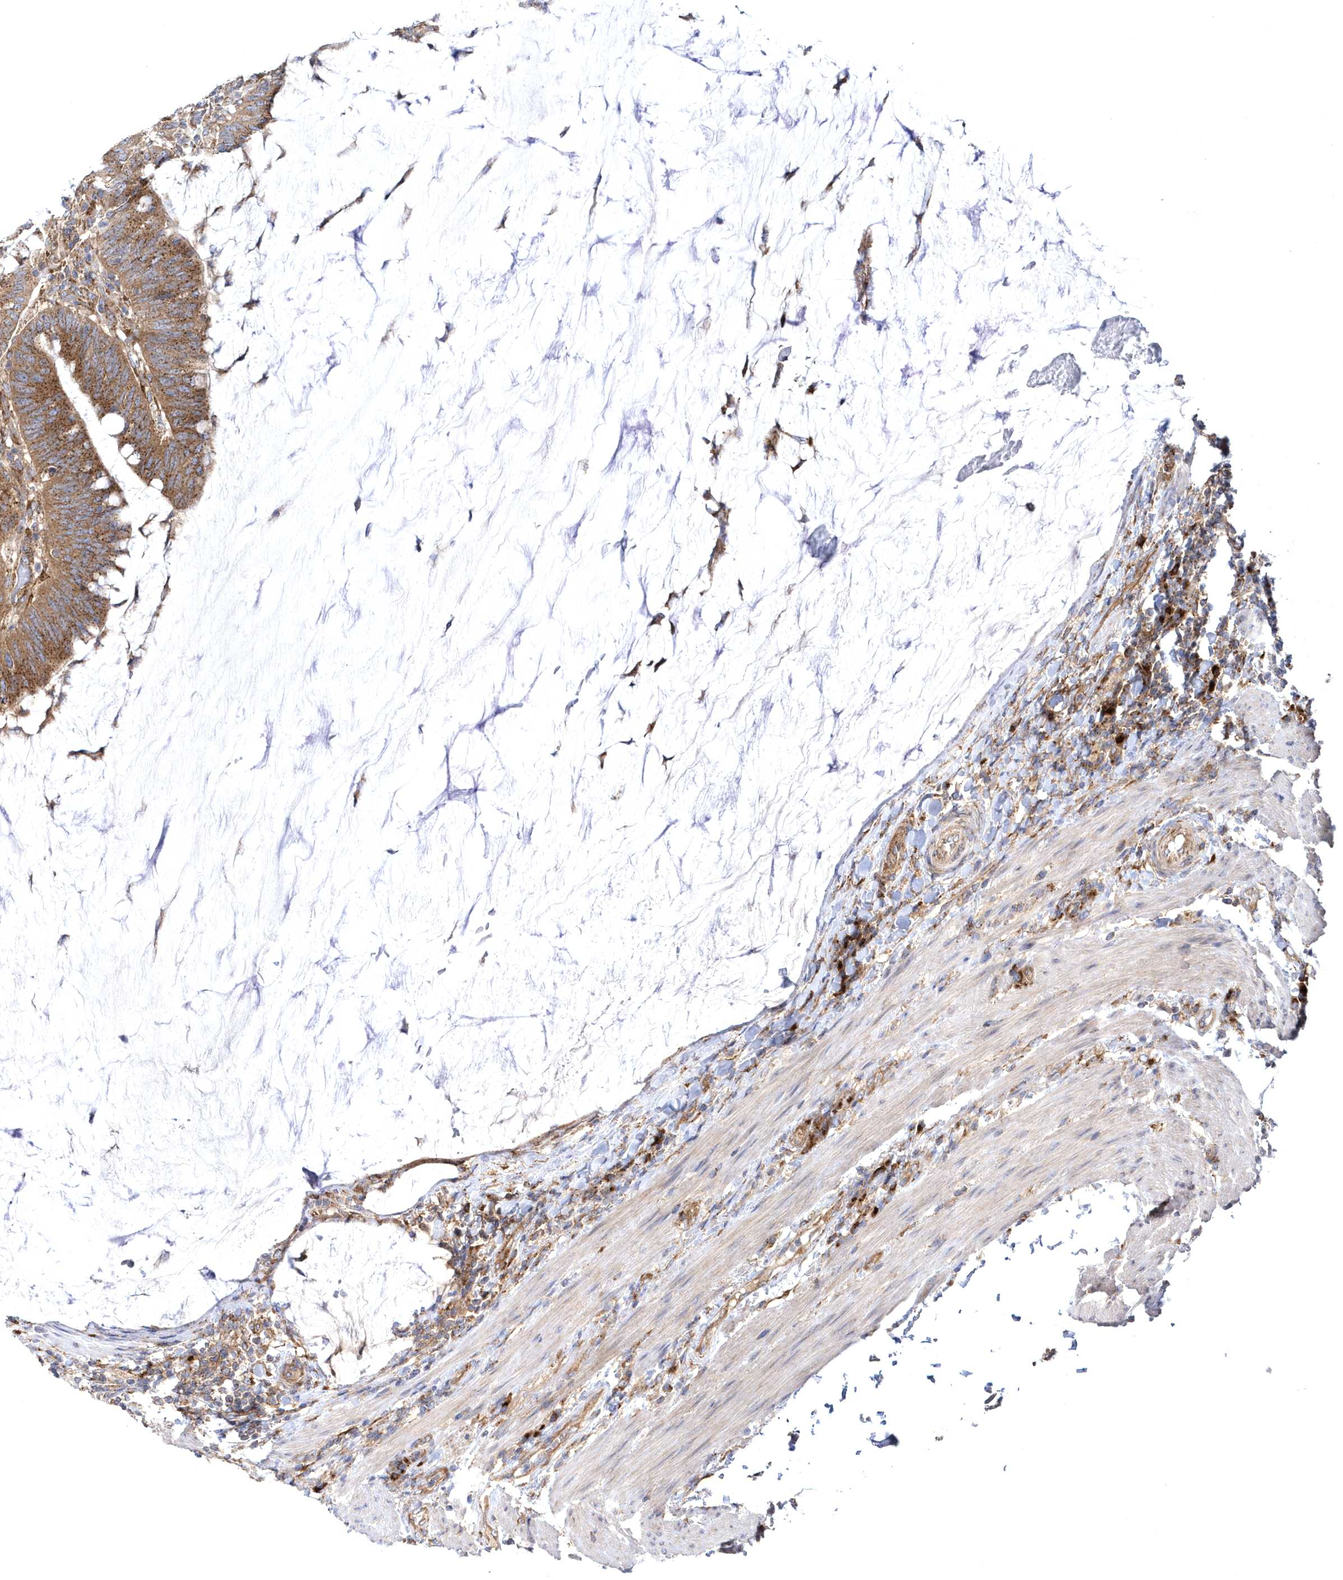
{"staining": {"intensity": "moderate", "quantity": ">75%", "location": "cytoplasmic/membranous"}, "tissue": "colorectal cancer", "cell_type": "Tumor cells", "image_type": "cancer", "snomed": [{"axis": "morphology", "description": "Adenocarcinoma, NOS"}, {"axis": "topography", "description": "Colon"}], "caption": "Immunohistochemical staining of human colorectal cancer reveals medium levels of moderate cytoplasmic/membranous protein expression in about >75% of tumor cells. (DAB IHC with brightfield microscopy, high magnification).", "gene": "COPB2", "patient": {"sex": "female", "age": 66}}